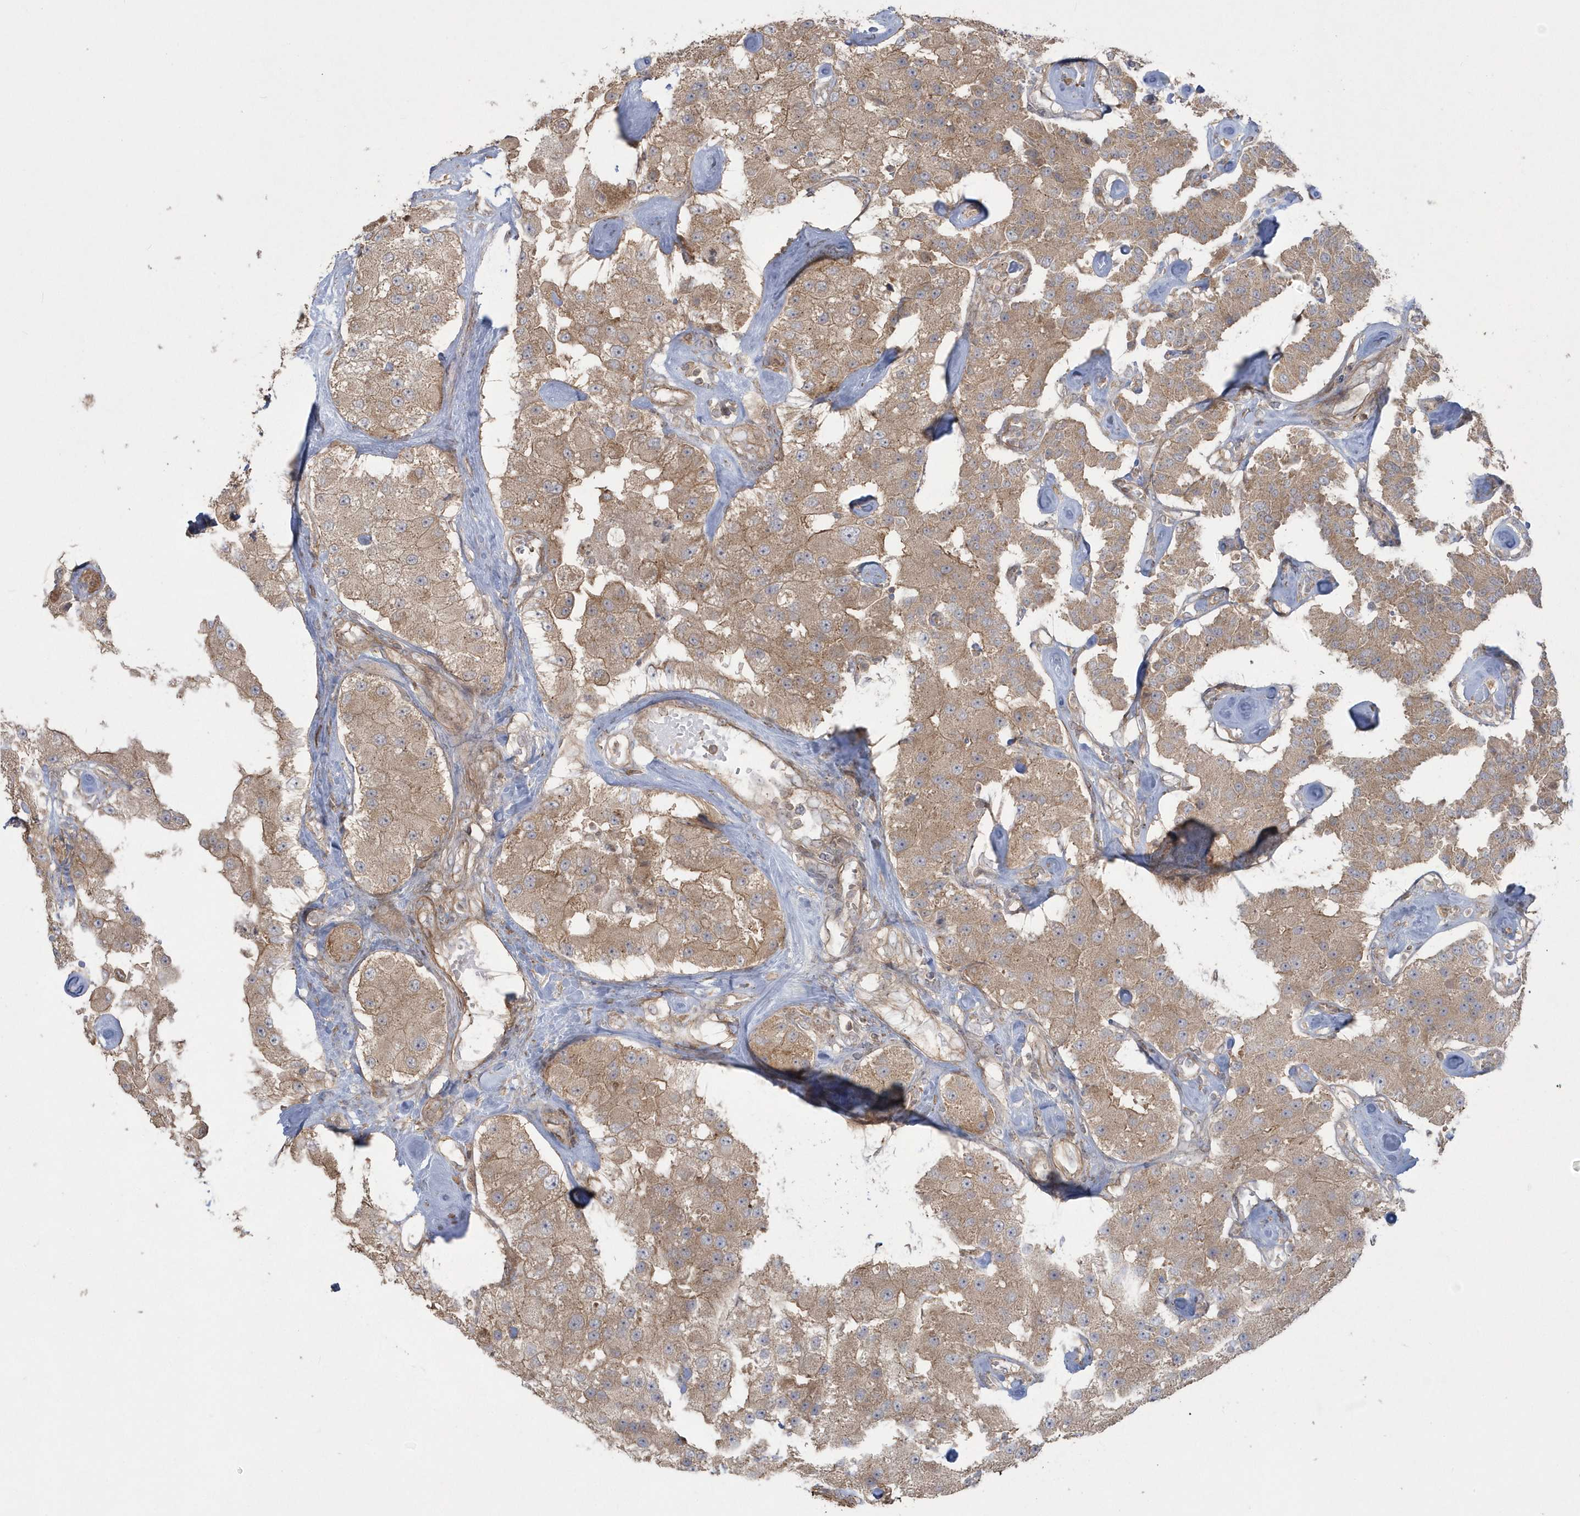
{"staining": {"intensity": "moderate", "quantity": ">75%", "location": "cytoplasmic/membranous"}, "tissue": "carcinoid", "cell_type": "Tumor cells", "image_type": "cancer", "snomed": [{"axis": "morphology", "description": "Carcinoid, malignant, NOS"}, {"axis": "topography", "description": "Pancreas"}], "caption": "Human carcinoid (malignant) stained with a brown dye shows moderate cytoplasmic/membranous positive staining in approximately >75% of tumor cells.", "gene": "ARMC8", "patient": {"sex": "male", "age": 41}}